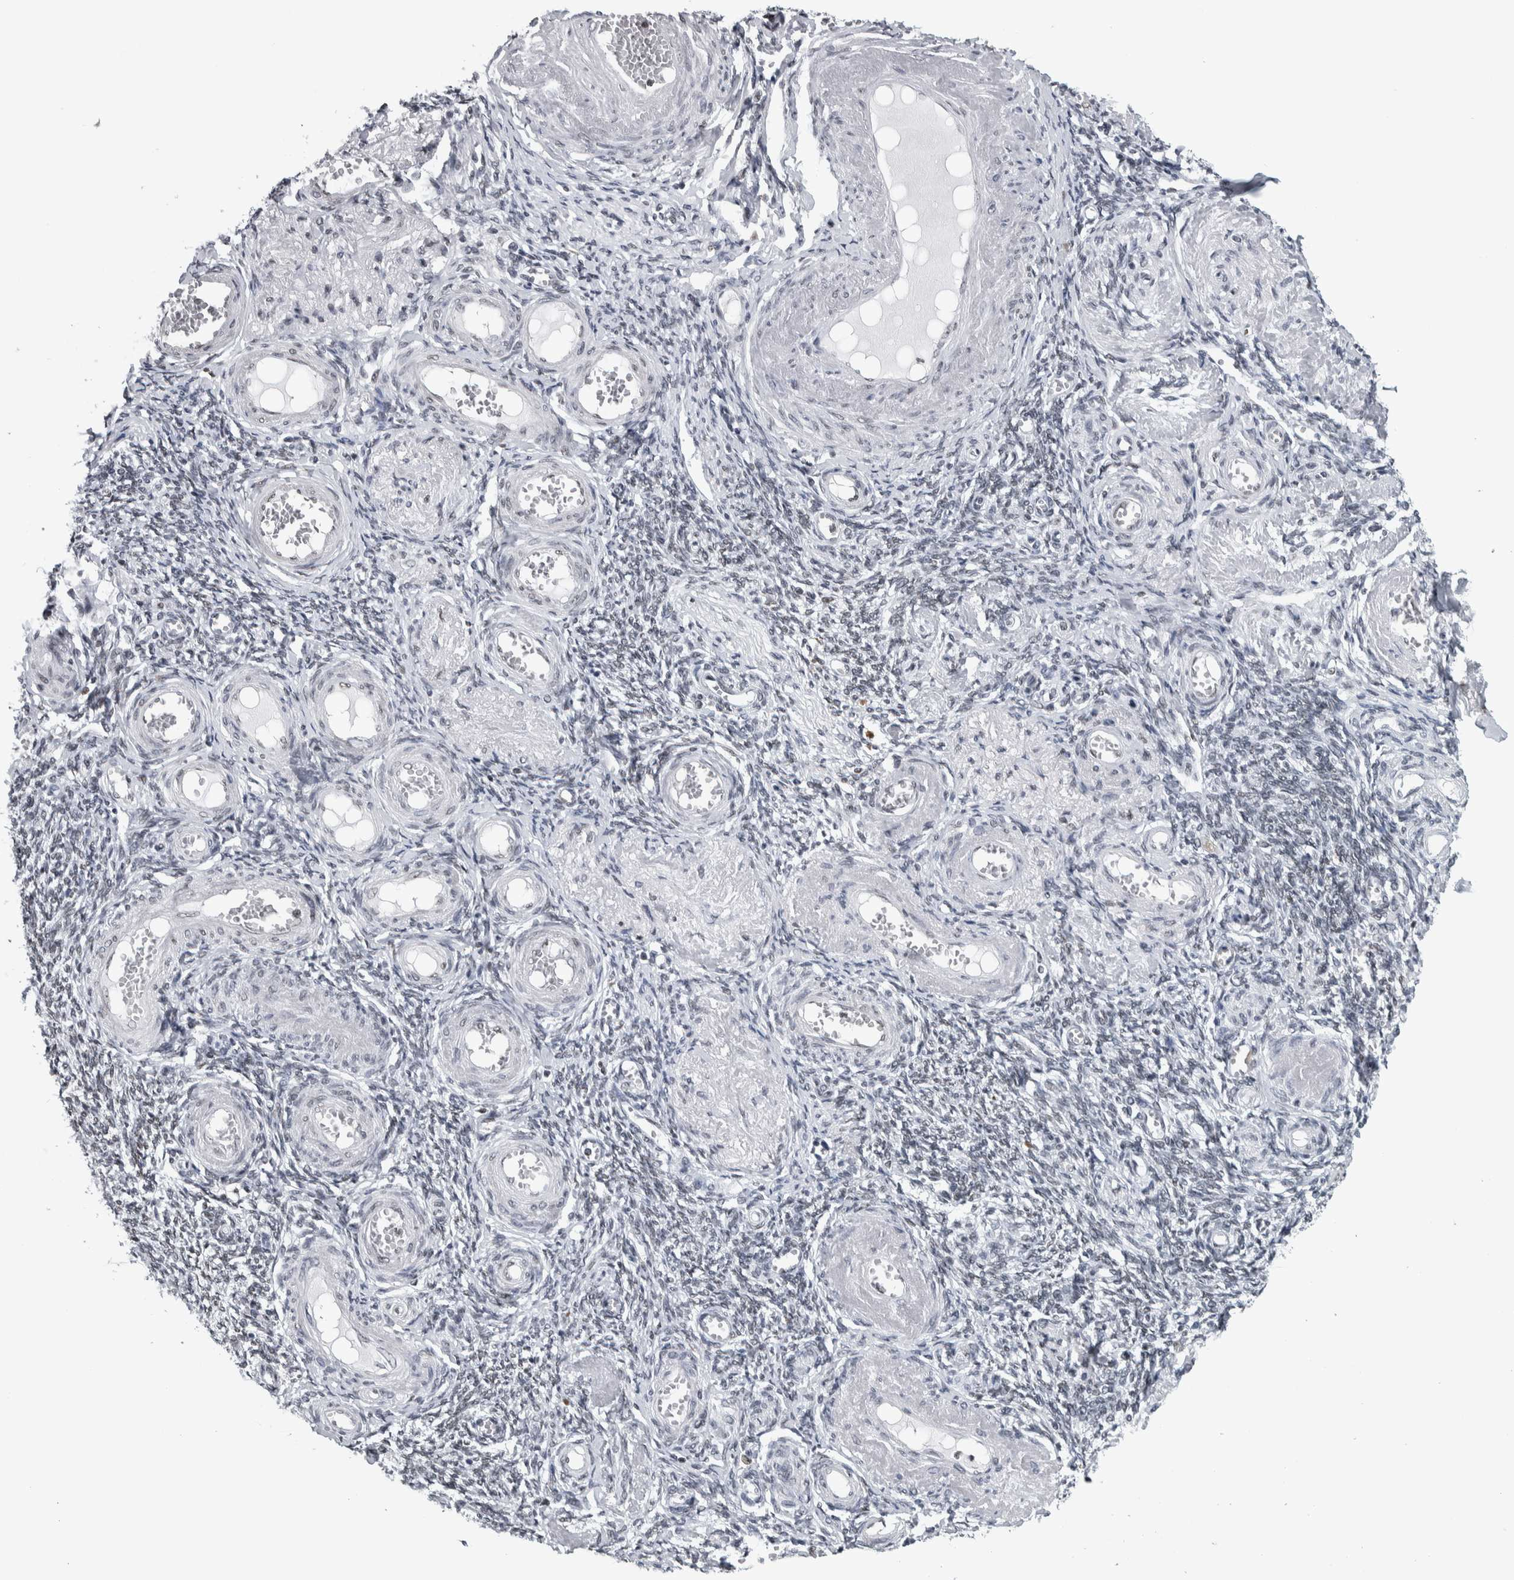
{"staining": {"intensity": "weak", "quantity": "25%-75%", "location": "nuclear"}, "tissue": "adipose tissue", "cell_type": "Adipocytes", "image_type": "normal", "snomed": [{"axis": "morphology", "description": "Normal tissue, NOS"}, {"axis": "topography", "description": "Vascular tissue"}, {"axis": "topography", "description": "Fallopian tube"}, {"axis": "topography", "description": "Ovary"}], "caption": "Adipocytes display low levels of weak nuclear positivity in about 25%-75% of cells in unremarkable human adipose tissue. (brown staining indicates protein expression, while blue staining denotes nuclei).", "gene": "TOP2B", "patient": {"sex": "female", "age": 67}}